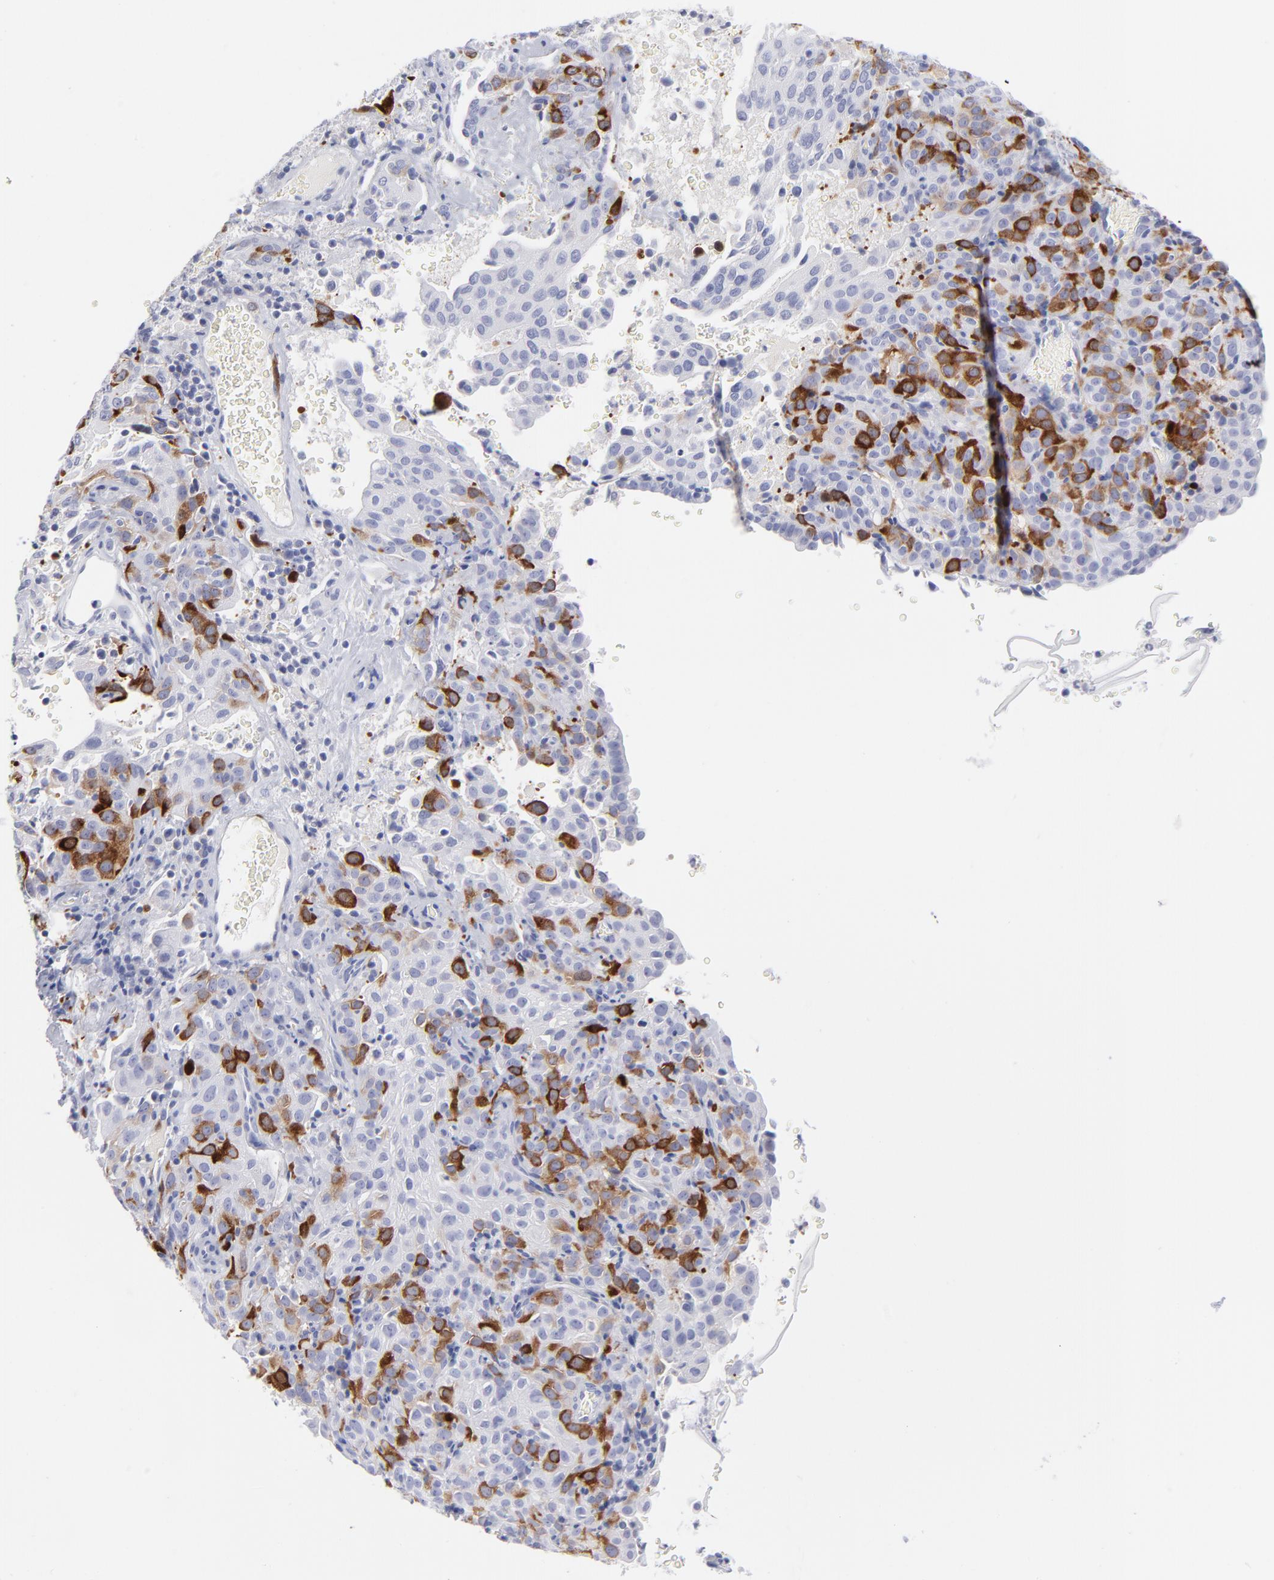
{"staining": {"intensity": "strong", "quantity": "<25%", "location": "cytoplasmic/membranous"}, "tissue": "cervical cancer", "cell_type": "Tumor cells", "image_type": "cancer", "snomed": [{"axis": "morphology", "description": "Squamous cell carcinoma, NOS"}, {"axis": "topography", "description": "Cervix"}], "caption": "Human cervical squamous cell carcinoma stained for a protein (brown) exhibits strong cytoplasmic/membranous positive positivity in approximately <25% of tumor cells.", "gene": "CCNB1", "patient": {"sex": "female", "age": 41}}